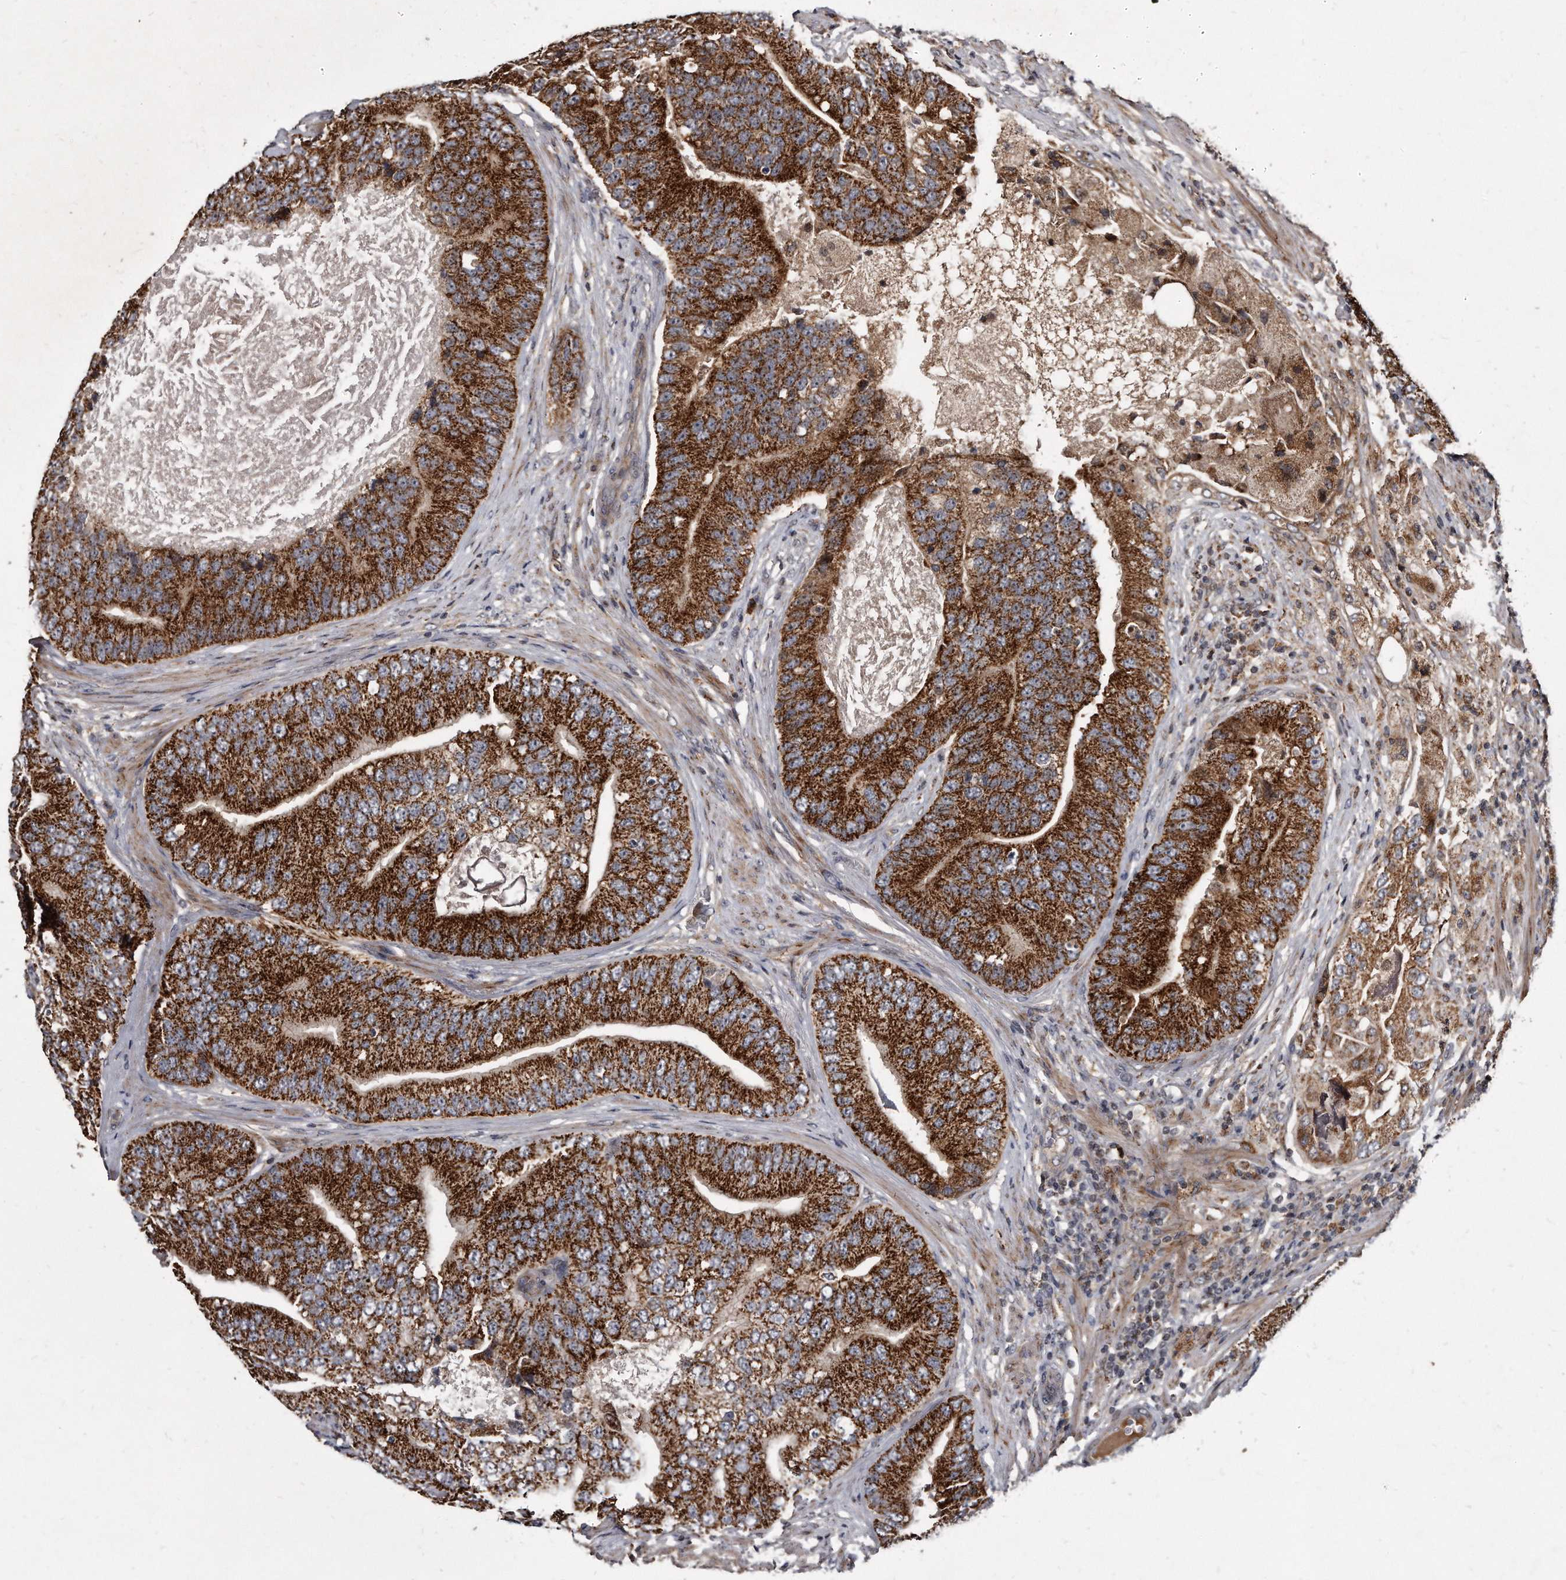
{"staining": {"intensity": "strong", "quantity": ">75%", "location": "cytoplasmic/membranous"}, "tissue": "prostate cancer", "cell_type": "Tumor cells", "image_type": "cancer", "snomed": [{"axis": "morphology", "description": "Adenocarcinoma, High grade"}, {"axis": "topography", "description": "Prostate"}], "caption": "Immunohistochemical staining of adenocarcinoma (high-grade) (prostate) reveals high levels of strong cytoplasmic/membranous staining in approximately >75% of tumor cells.", "gene": "FAM136A", "patient": {"sex": "male", "age": 70}}